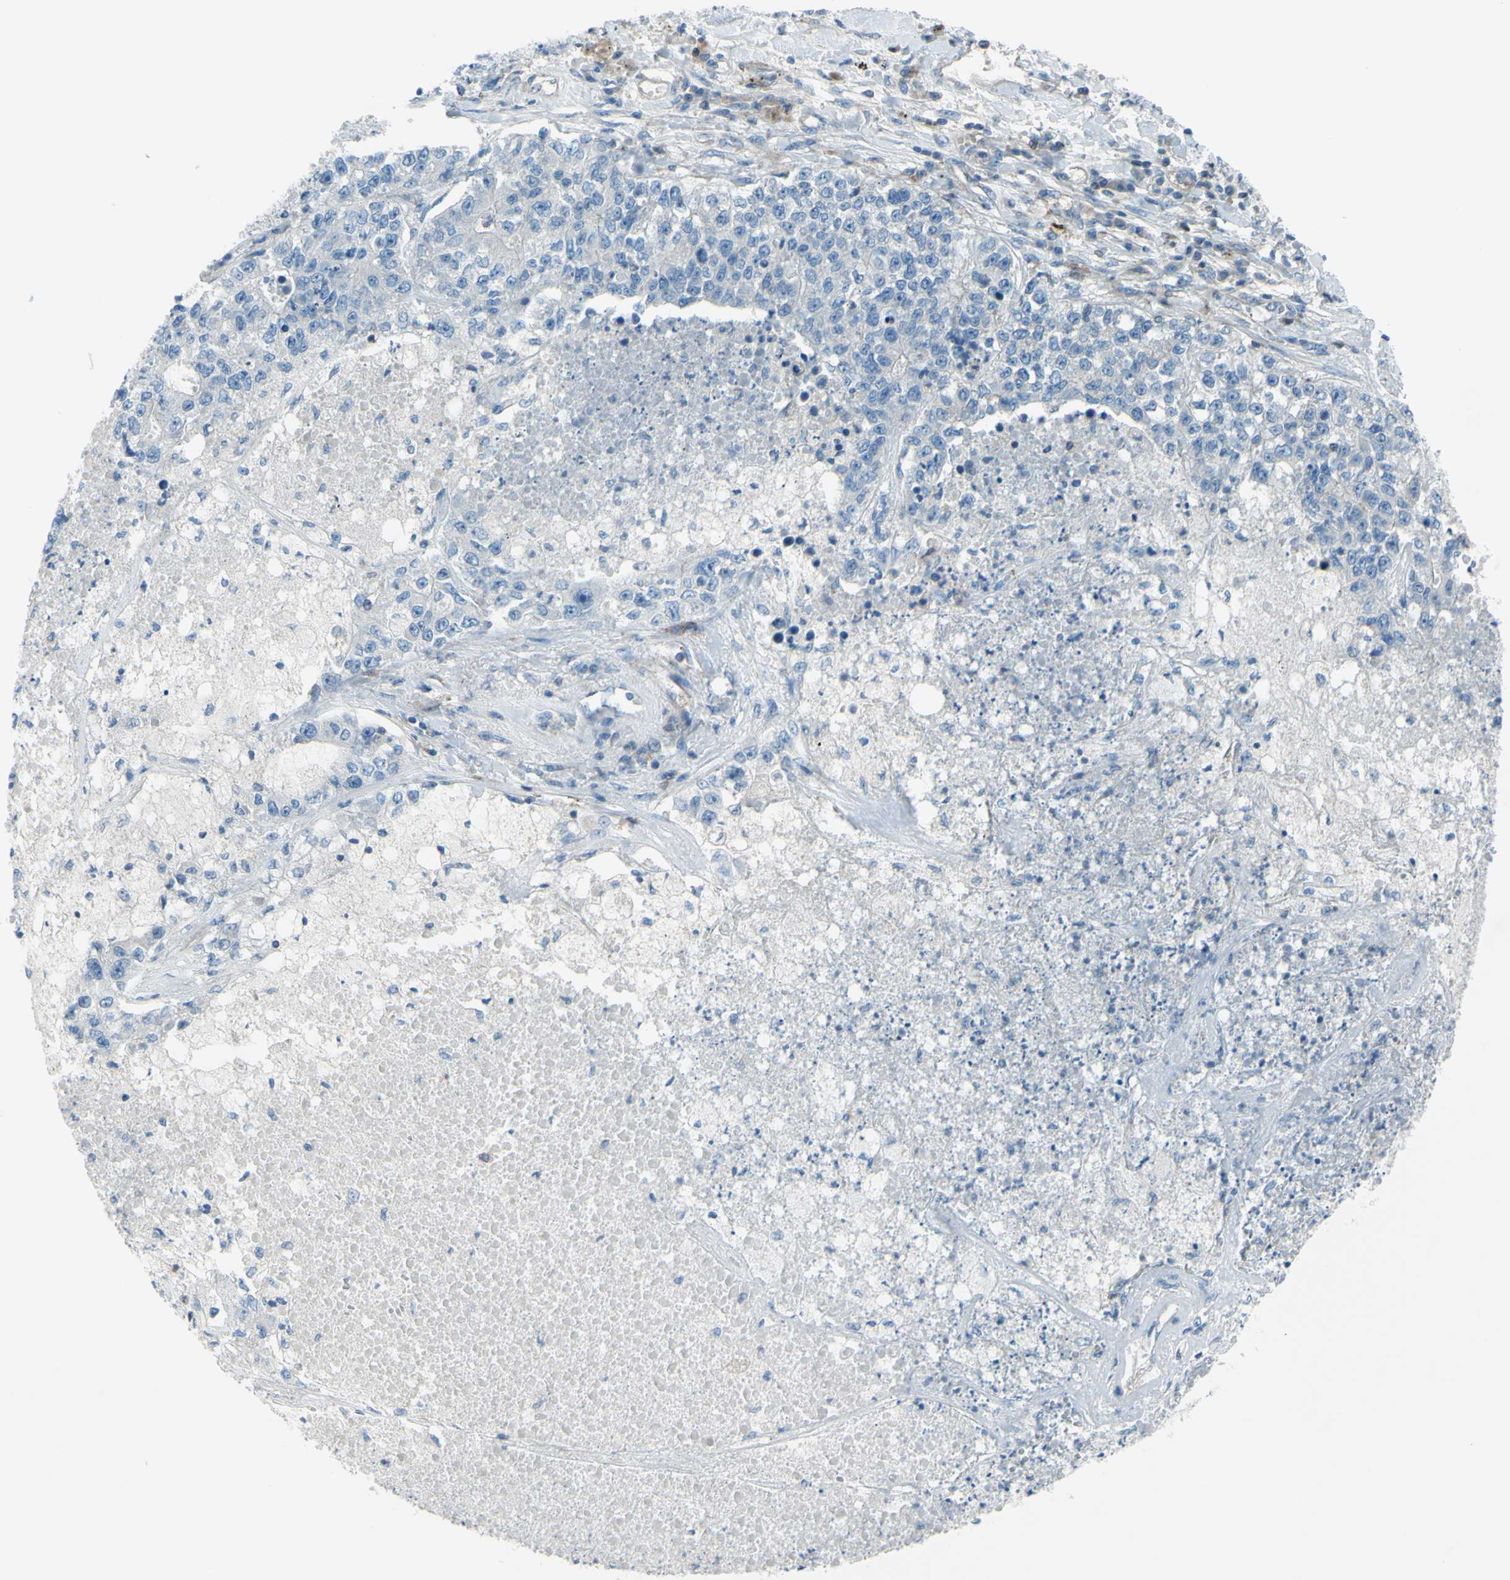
{"staining": {"intensity": "negative", "quantity": "none", "location": "none"}, "tissue": "lung cancer", "cell_type": "Tumor cells", "image_type": "cancer", "snomed": [{"axis": "morphology", "description": "Adenocarcinoma, NOS"}, {"axis": "topography", "description": "Lung"}], "caption": "Tumor cells show no significant protein staining in lung cancer.", "gene": "PAK2", "patient": {"sex": "male", "age": 49}}